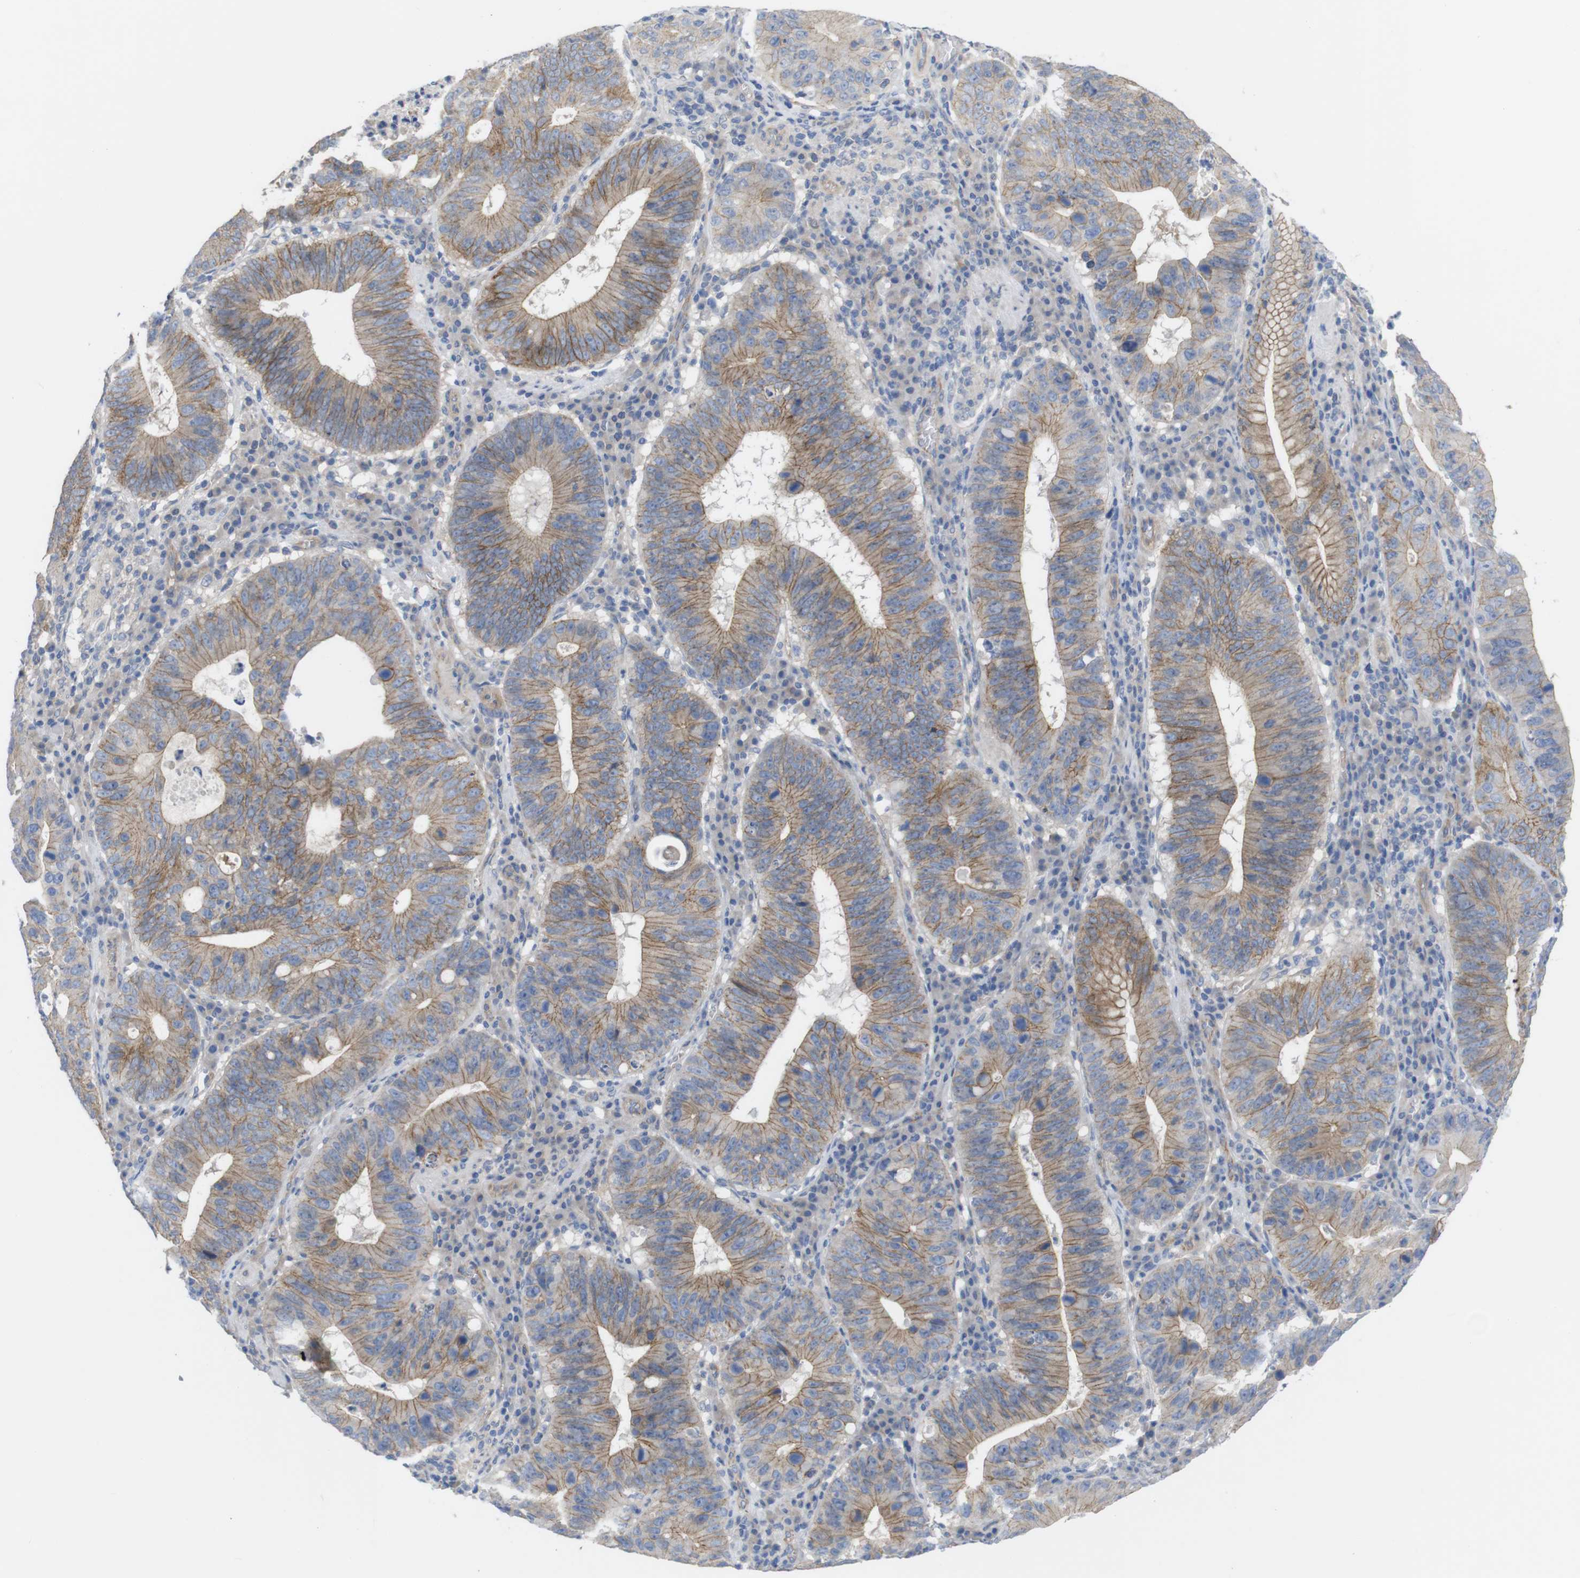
{"staining": {"intensity": "moderate", "quantity": ">75%", "location": "cytoplasmic/membranous"}, "tissue": "stomach cancer", "cell_type": "Tumor cells", "image_type": "cancer", "snomed": [{"axis": "morphology", "description": "Adenocarcinoma, NOS"}, {"axis": "topography", "description": "Stomach"}], "caption": "Immunohistochemical staining of stomach cancer demonstrates medium levels of moderate cytoplasmic/membranous staining in about >75% of tumor cells. The staining was performed using DAB (3,3'-diaminobenzidine), with brown indicating positive protein expression. Nuclei are stained blue with hematoxylin.", "gene": "KIDINS220", "patient": {"sex": "male", "age": 59}}